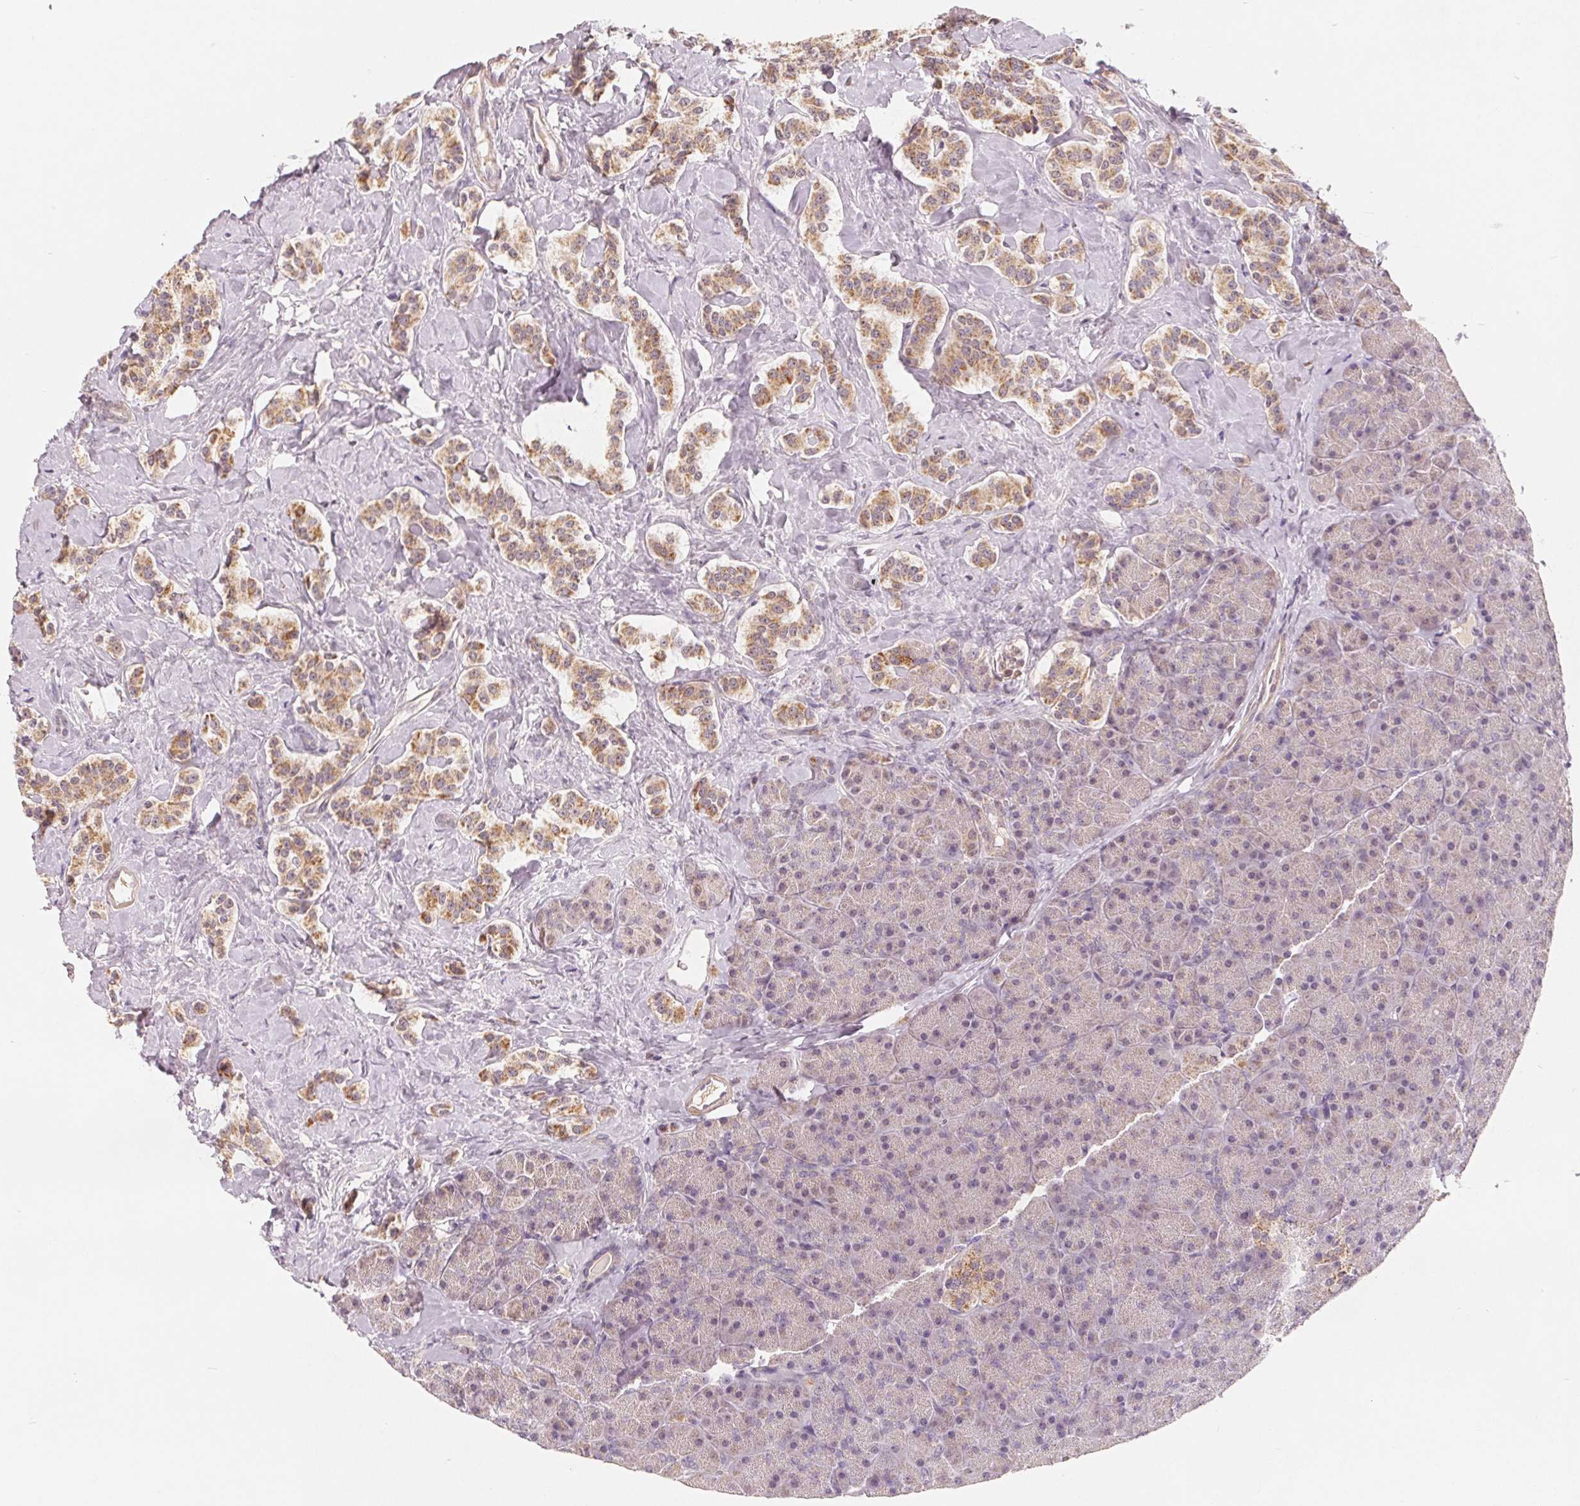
{"staining": {"intensity": "moderate", "quantity": ">75%", "location": "cytoplasmic/membranous"}, "tissue": "carcinoid", "cell_type": "Tumor cells", "image_type": "cancer", "snomed": [{"axis": "morphology", "description": "Normal tissue, NOS"}, {"axis": "morphology", "description": "Carcinoid, malignant, NOS"}, {"axis": "topography", "description": "Pancreas"}], "caption": "Protein analysis of carcinoid tissue demonstrates moderate cytoplasmic/membranous positivity in approximately >75% of tumor cells.", "gene": "GHITM", "patient": {"sex": "male", "age": 36}}